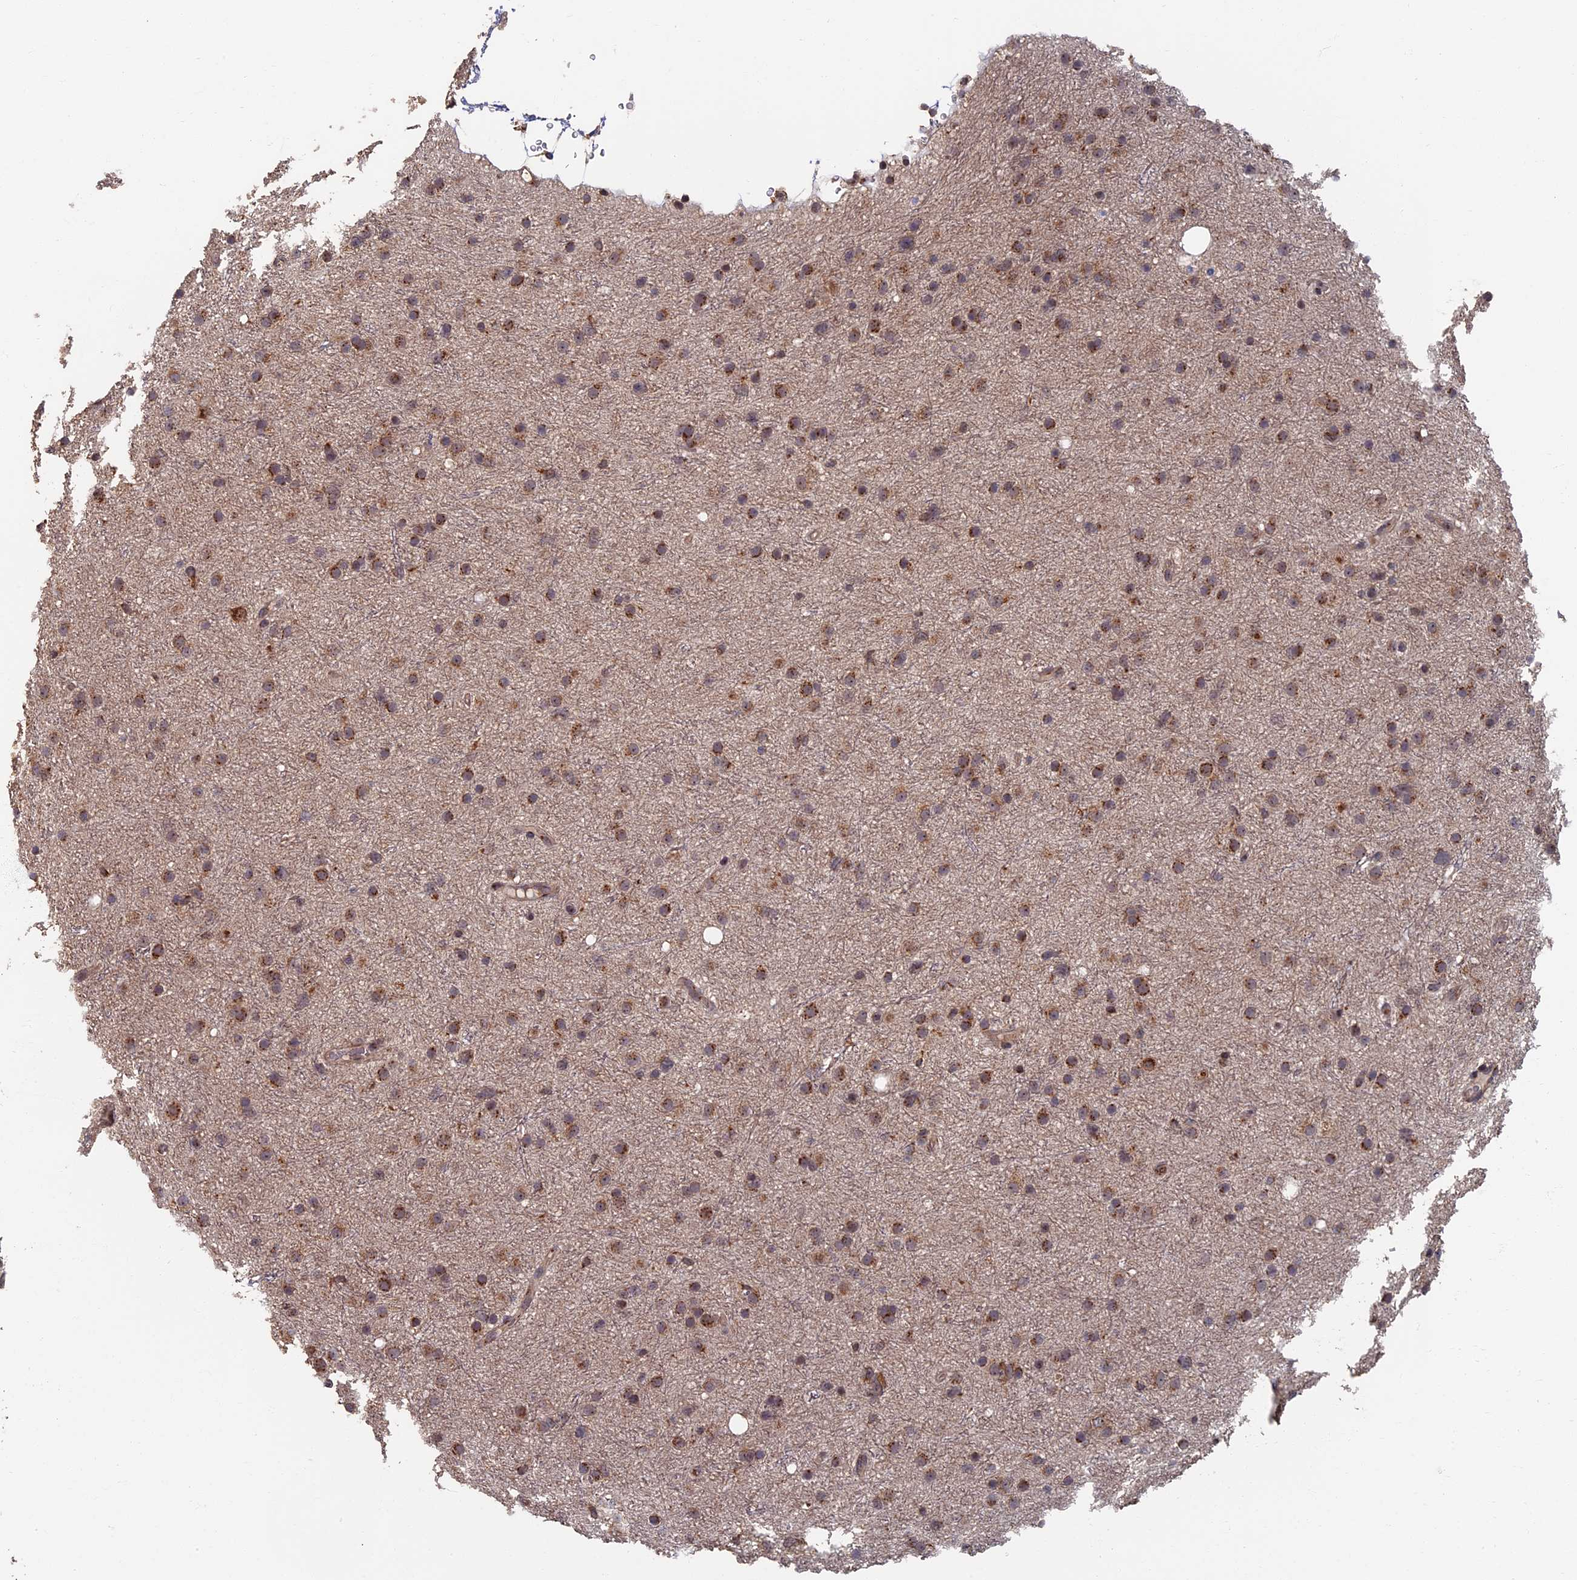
{"staining": {"intensity": "moderate", "quantity": ">75%", "location": "cytoplasmic/membranous"}, "tissue": "glioma", "cell_type": "Tumor cells", "image_type": "cancer", "snomed": [{"axis": "morphology", "description": "Glioma, malignant, Low grade"}, {"axis": "topography", "description": "Cerebral cortex"}], "caption": "High-power microscopy captured an immunohistochemistry (IHC) photomicrograph of malignant low-grade glioma, revealing moderate cytoplasmic/membranous expression in approximately >75% of tumor cells.", "gene": "RASGRF1", "patient": {"sex": "female", "age": 39}}